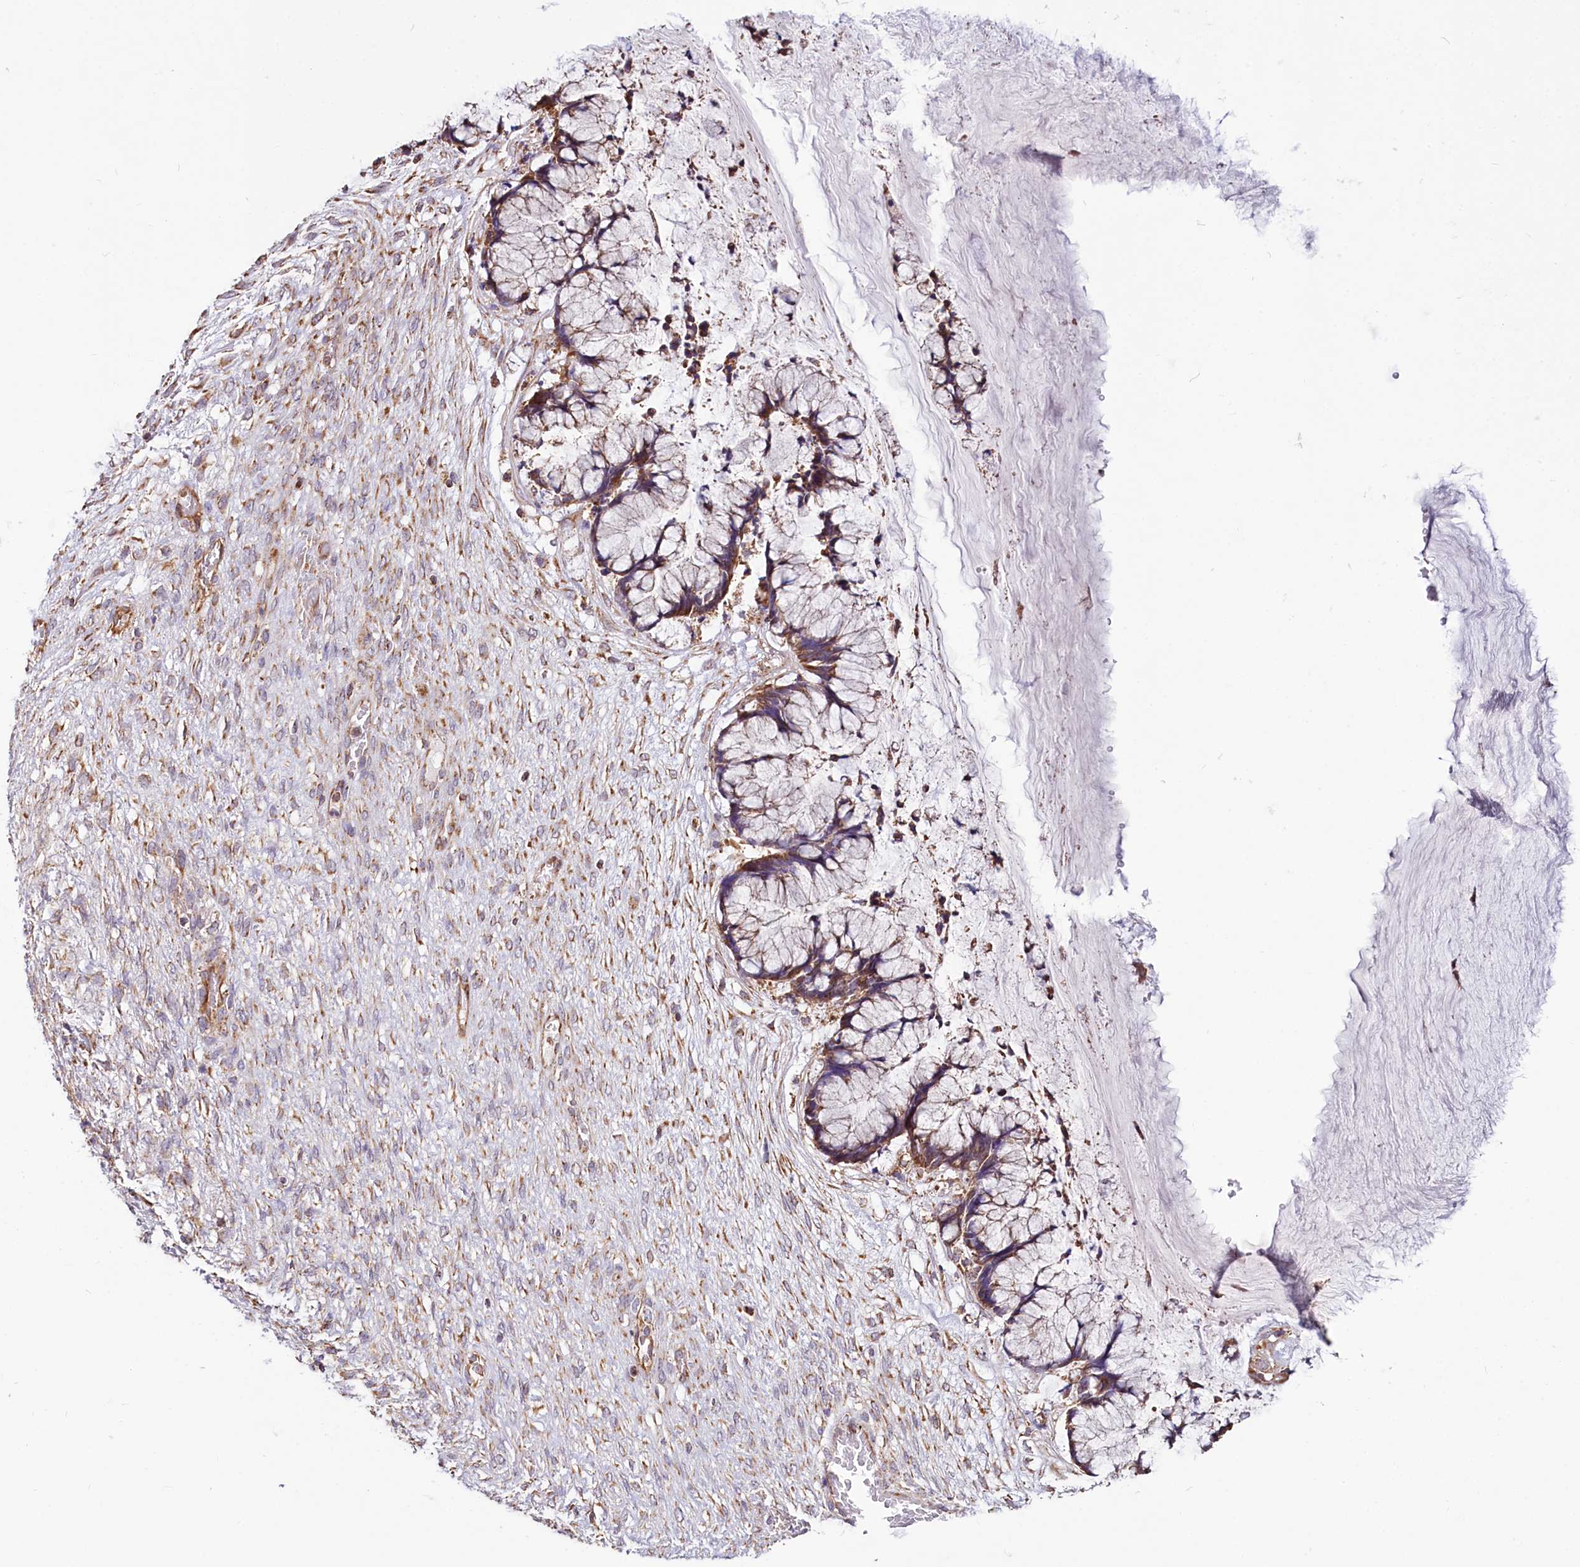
{"staining": {"intensity": "moderate", "quantity": ">75%", "location": "cytoplasmic/membranous"}, "tissue": "ovarian cancer", "cell_type": "Tumor cells", "image_type": "cancer", "snomed": [{"axis": "morphology", "description": "Cystadenocarcinoma, mucinous, NOS"}, {"axis": "topography", "description": "Ovary"}], "caption": "This micrograph shows immunohistochemistry (IHC) staining of human ovarian cancer (mucinous cystadenocarcinoma), with medium moderate cytoplasmic/membranous positivity in approximately >75% of tumor cells.", "gene": "NUDT15", "patient": {"sex": "female", "age": 42}}